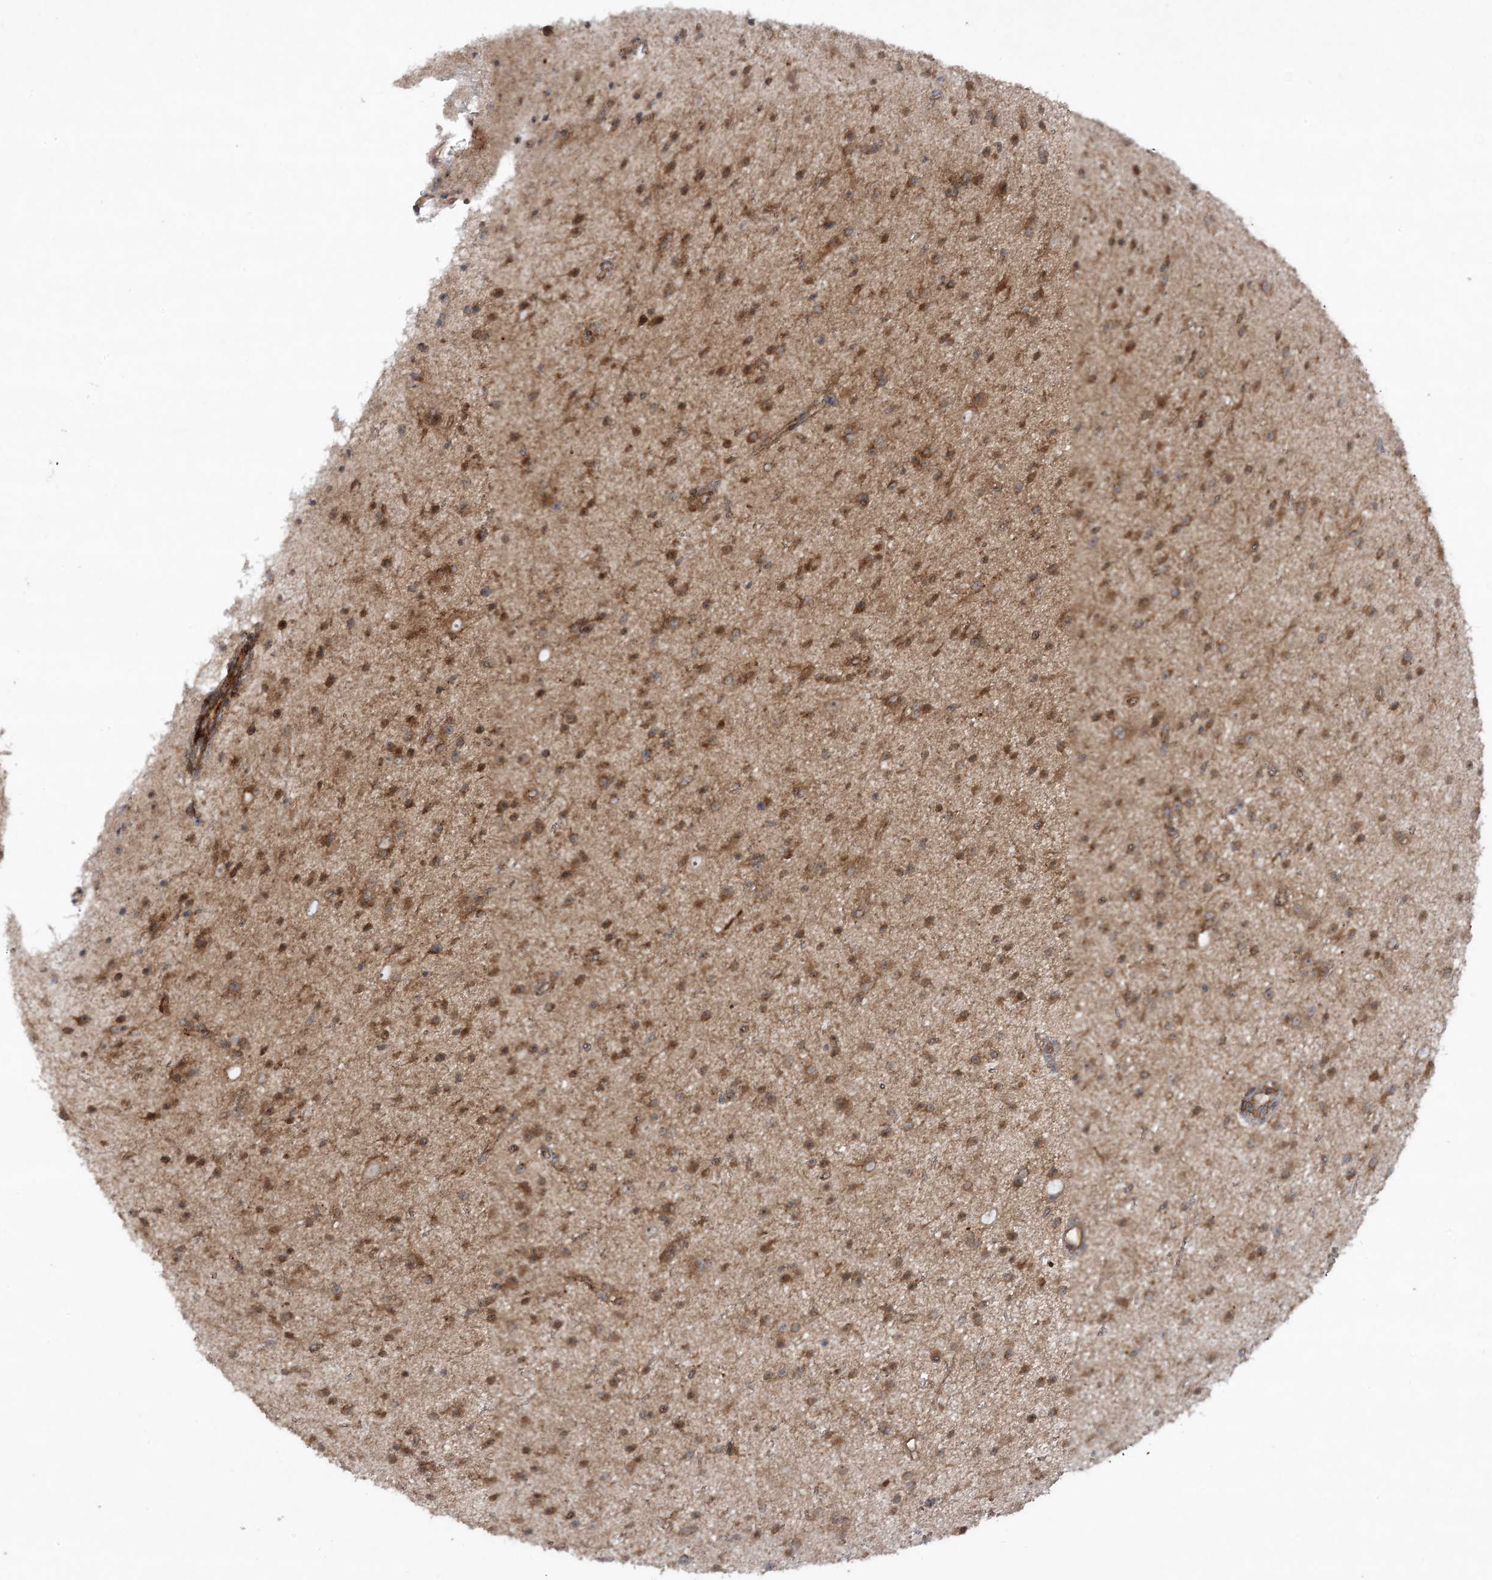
{"staining": {"intensity": "moderate", "quantity": ">75%", "location": "cytoplasmic/membranous"}, "tissue": "glioma", "cell_type": "Tumor cells", "image_type": "cancer", "snomed": [{"axis": "morphology", "description": "Glioma, malignant, Low grade"}, {"axis": "topography", "description": "Cerebral cortex"}], "caption": "This is an image of immunohistochemistry (IHC) staining of malignant low-grade glioma, which shows moderate expression in the cytoplasmic/membranous of tumor cells.", "gene": "STAM2", "patient": {"sex": "female", "age": 39}}